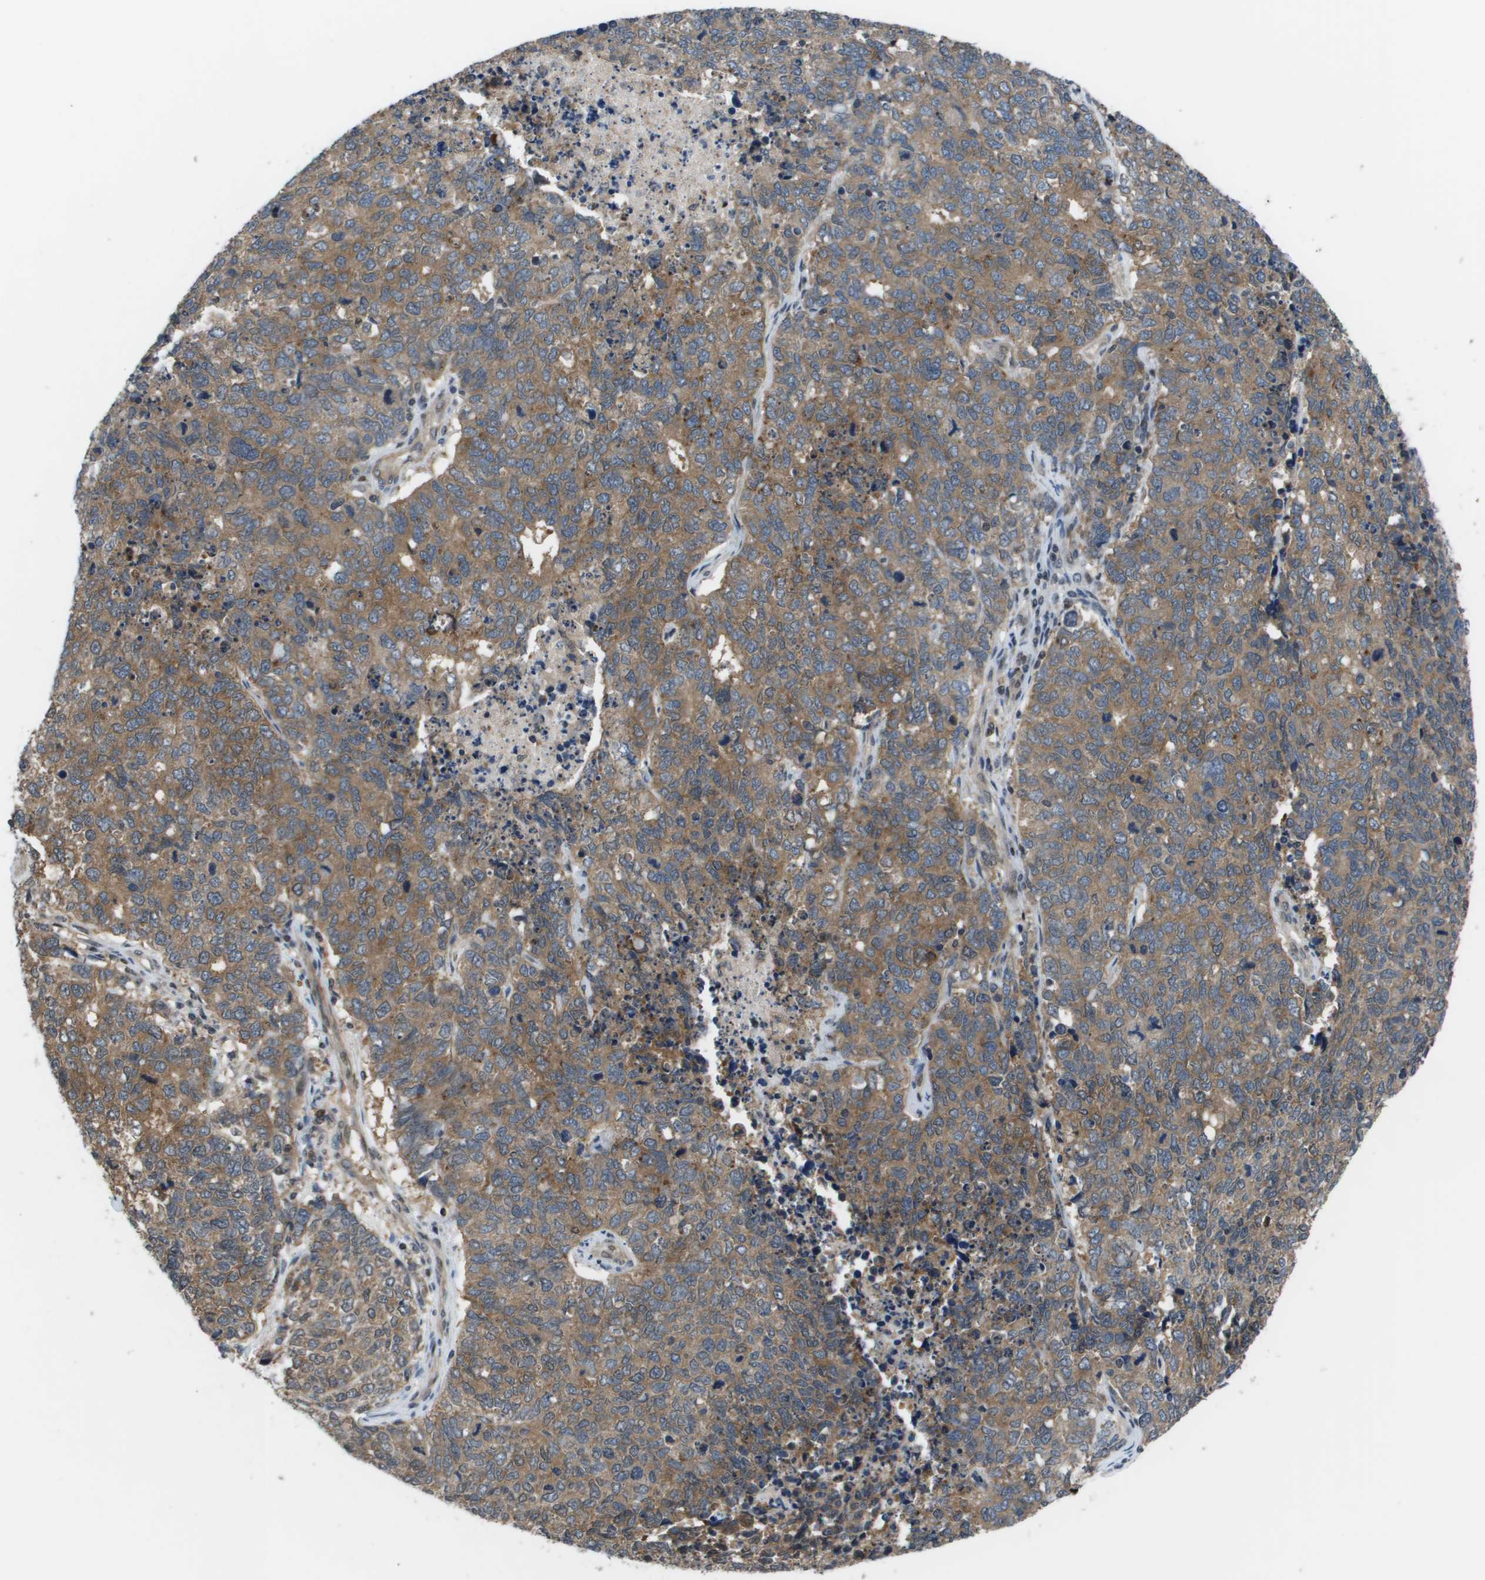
{"staining": {"intensity": "moderate", "quantity": ">75%", "location": "cytoplasmic/membranous"}, "tissue": "cervical cancer", "cell_type": "Tumor cells", "image_type": "cancer", "snomed": [{"axis": "morphology", "description": "Squamous cell carcinoma, NOS"}, {"axis": "topography", "description": "Cervix"}], "caption": "A histopathology image of cervical cancer stained for a protein reveals moderate cytoplasmic/membranous brown staining in tumor cells.", "gene": "ENPP5", "patient": {"sex": "female", "age": 63}}